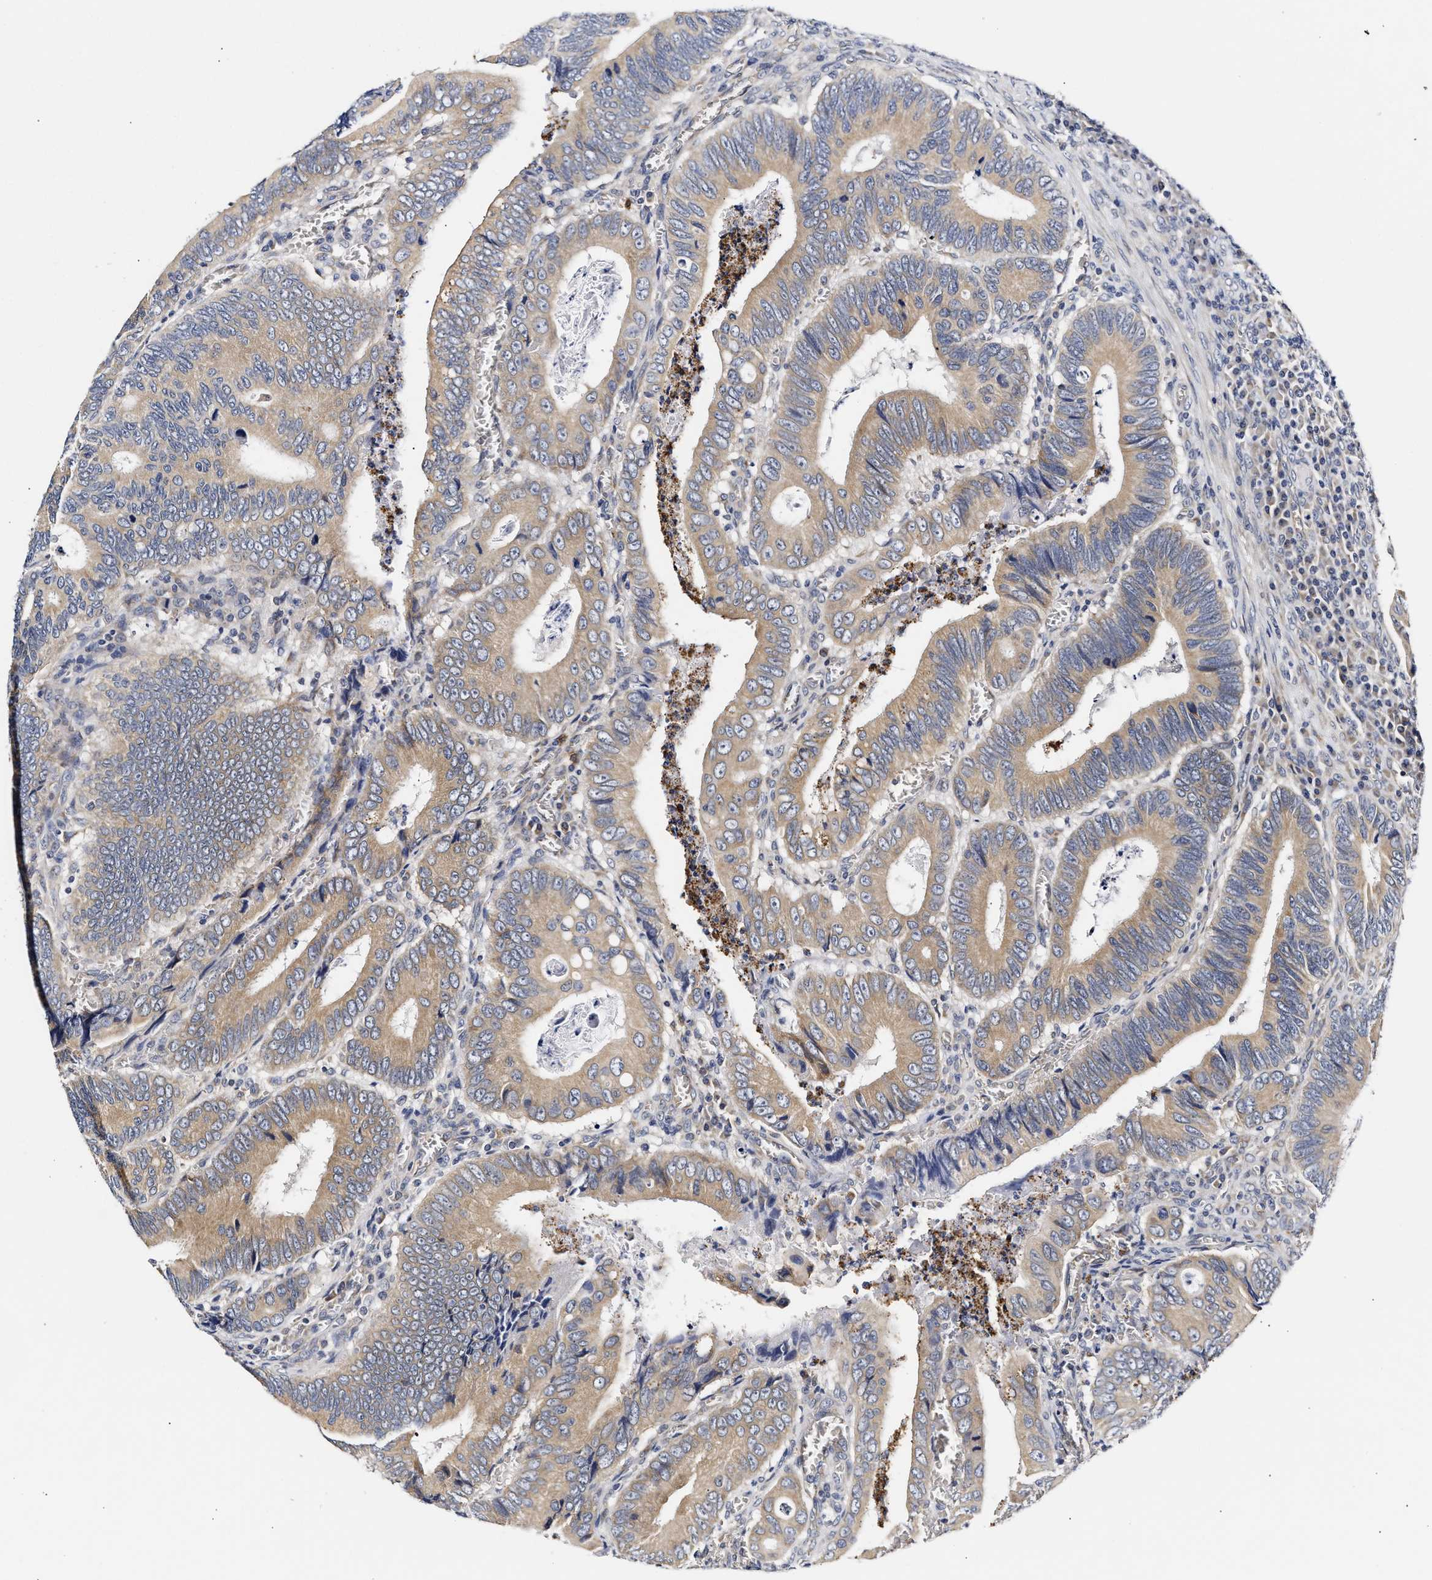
{"staining": {"intensity": "weak", "quantity": ">75%", "location": "cytoplasmic/membranous"}, "tissue": "colorectal cancer", "cell_type": "Tumor cells", "image_type": "cancer", "snomed": [{"axis": "morphology", "description": "Inflammation, NOS"}, {"axis": "morphology", "description": "Adenocarcinoma, NOS"}, {"axis": "topography", "description": "Colon"}], "caption": "This image reveals IHC staining of colorectal cancer (adenocarcinoma), with low weak cytoplasmic/membranous expression in about >75% of tumor cells.", "gene": "RINT1", "patient": {"sex": "male", "age": 72}}